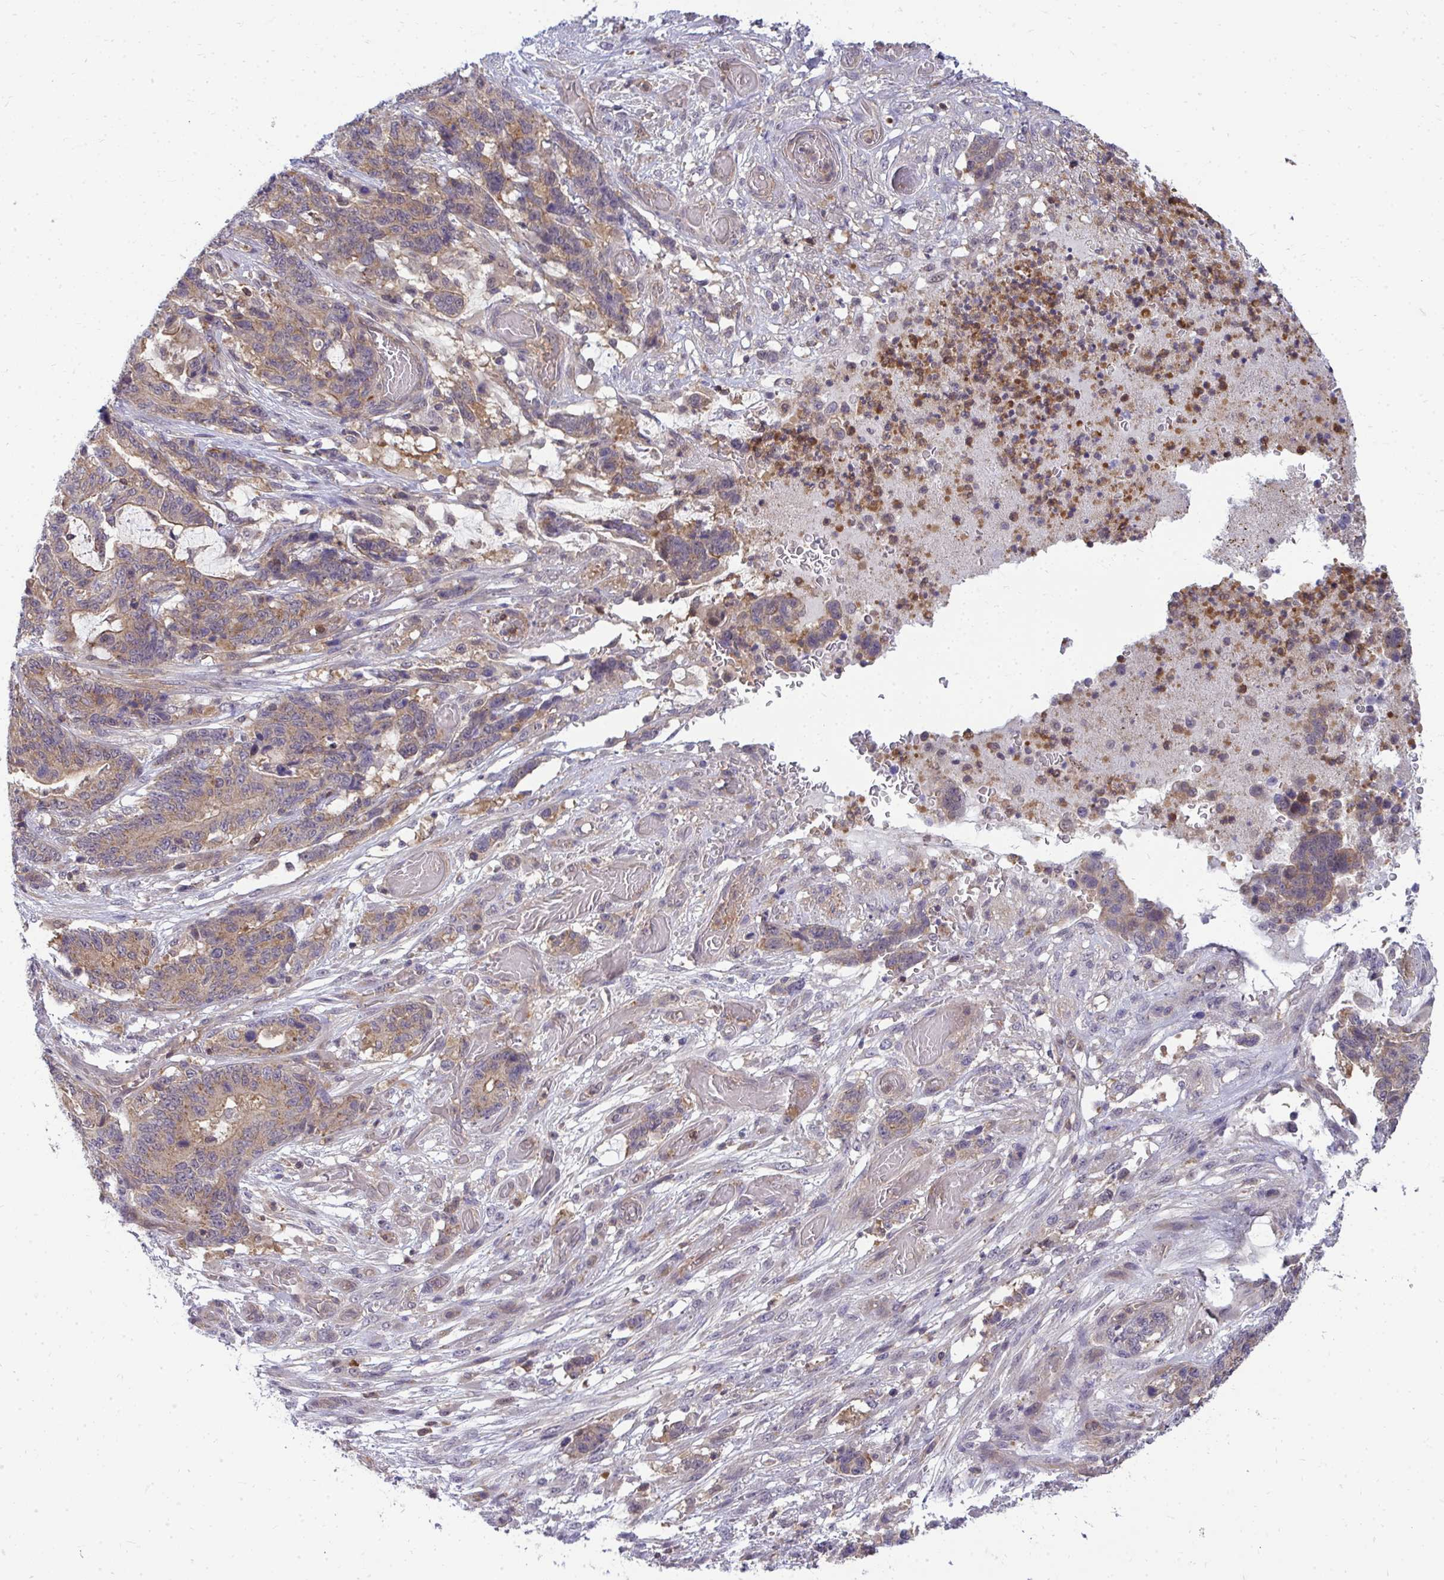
{"staining": {"intensity": "moderate", "quantity": "25%-75%", "location": "cytoplasmic/membranous"}, "tissue": "stomach cancer", "cell_type": "Tumor cells", "image_type": "cancer", "snomed": [{"axis": "morphology", "description": "Normal tissue, NOS"}, {"axis": "morphology", "description": "Adenocarcinoma, NOS"}, {"axis": "topography", "description": "Stomach"}], "caption": "DAB (3,3'-diaminobenzidine) immunohistochemical staining of human adenocarcinoma (stomach) displays moderate cytoplasmic/membranous protein positivity in about 25%-75% of tumor cells. Immunohistochemistry (ihc) stains the protein of interest in brown and the nuclei are stained blue.", "gene": "HDHD2", "patient": {"sex": "female", "age": 64}}